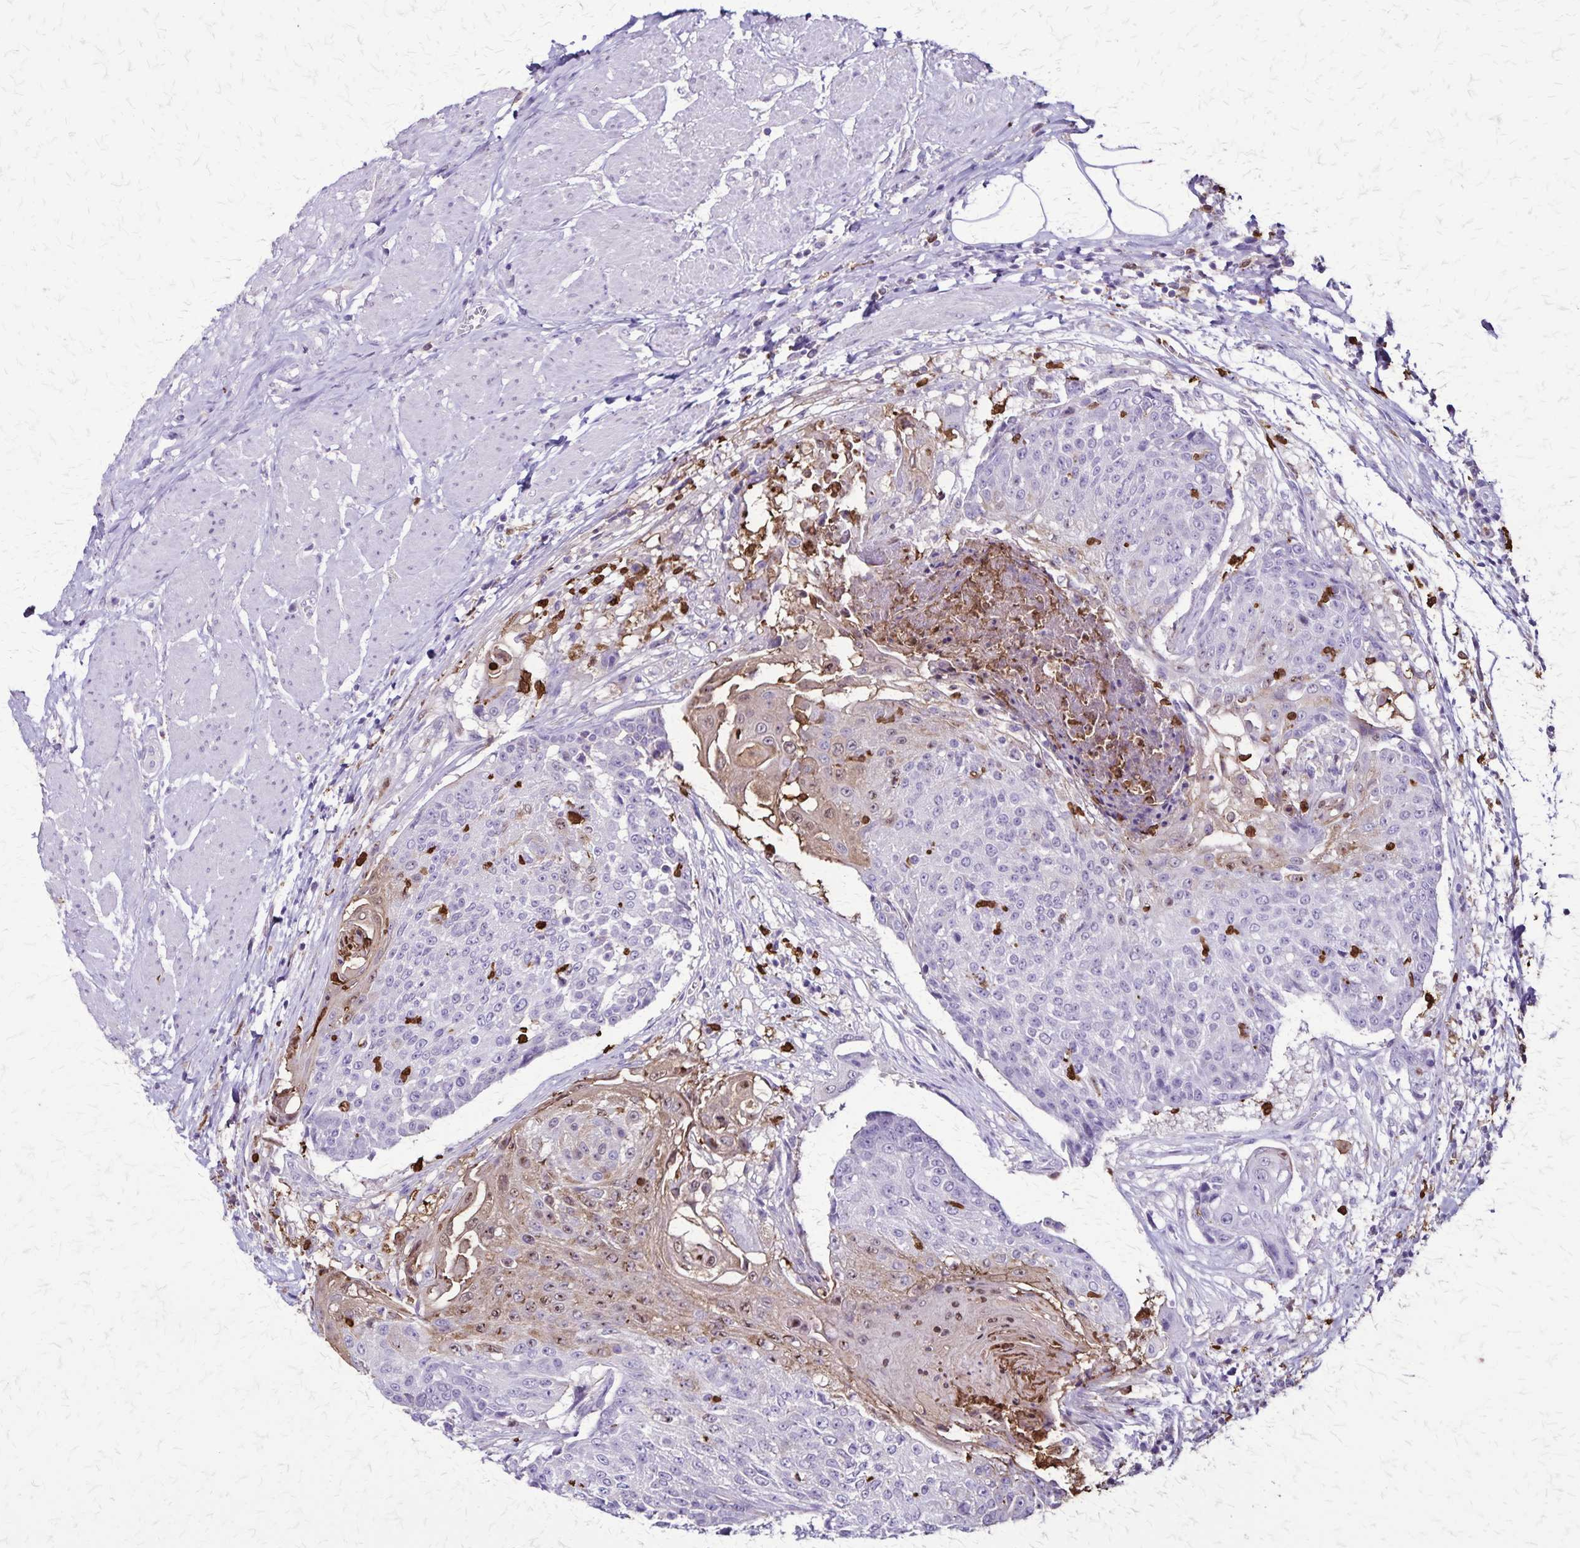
{"staining": {"intensity": "weak", "quantity": "<25%", "location": "cytoplasmic/membranous,nuclear"}, "tissue": "urothelial cancer", "cell_type": "Tumor cells", "image_type": "cancer", "snomed": [{"axis": "morphology", "description": "Urothelial carcinoma, High grade"}, {"axis": "topography", "description": "Urinary bladder"}], "caption": "Immunohistochemistry (IHC) of urothelial carcinoma (high-grade) displays no expression in tumor cells.", "gene": "ULBP3", "patient": {"sex": "female", "age": 63}}